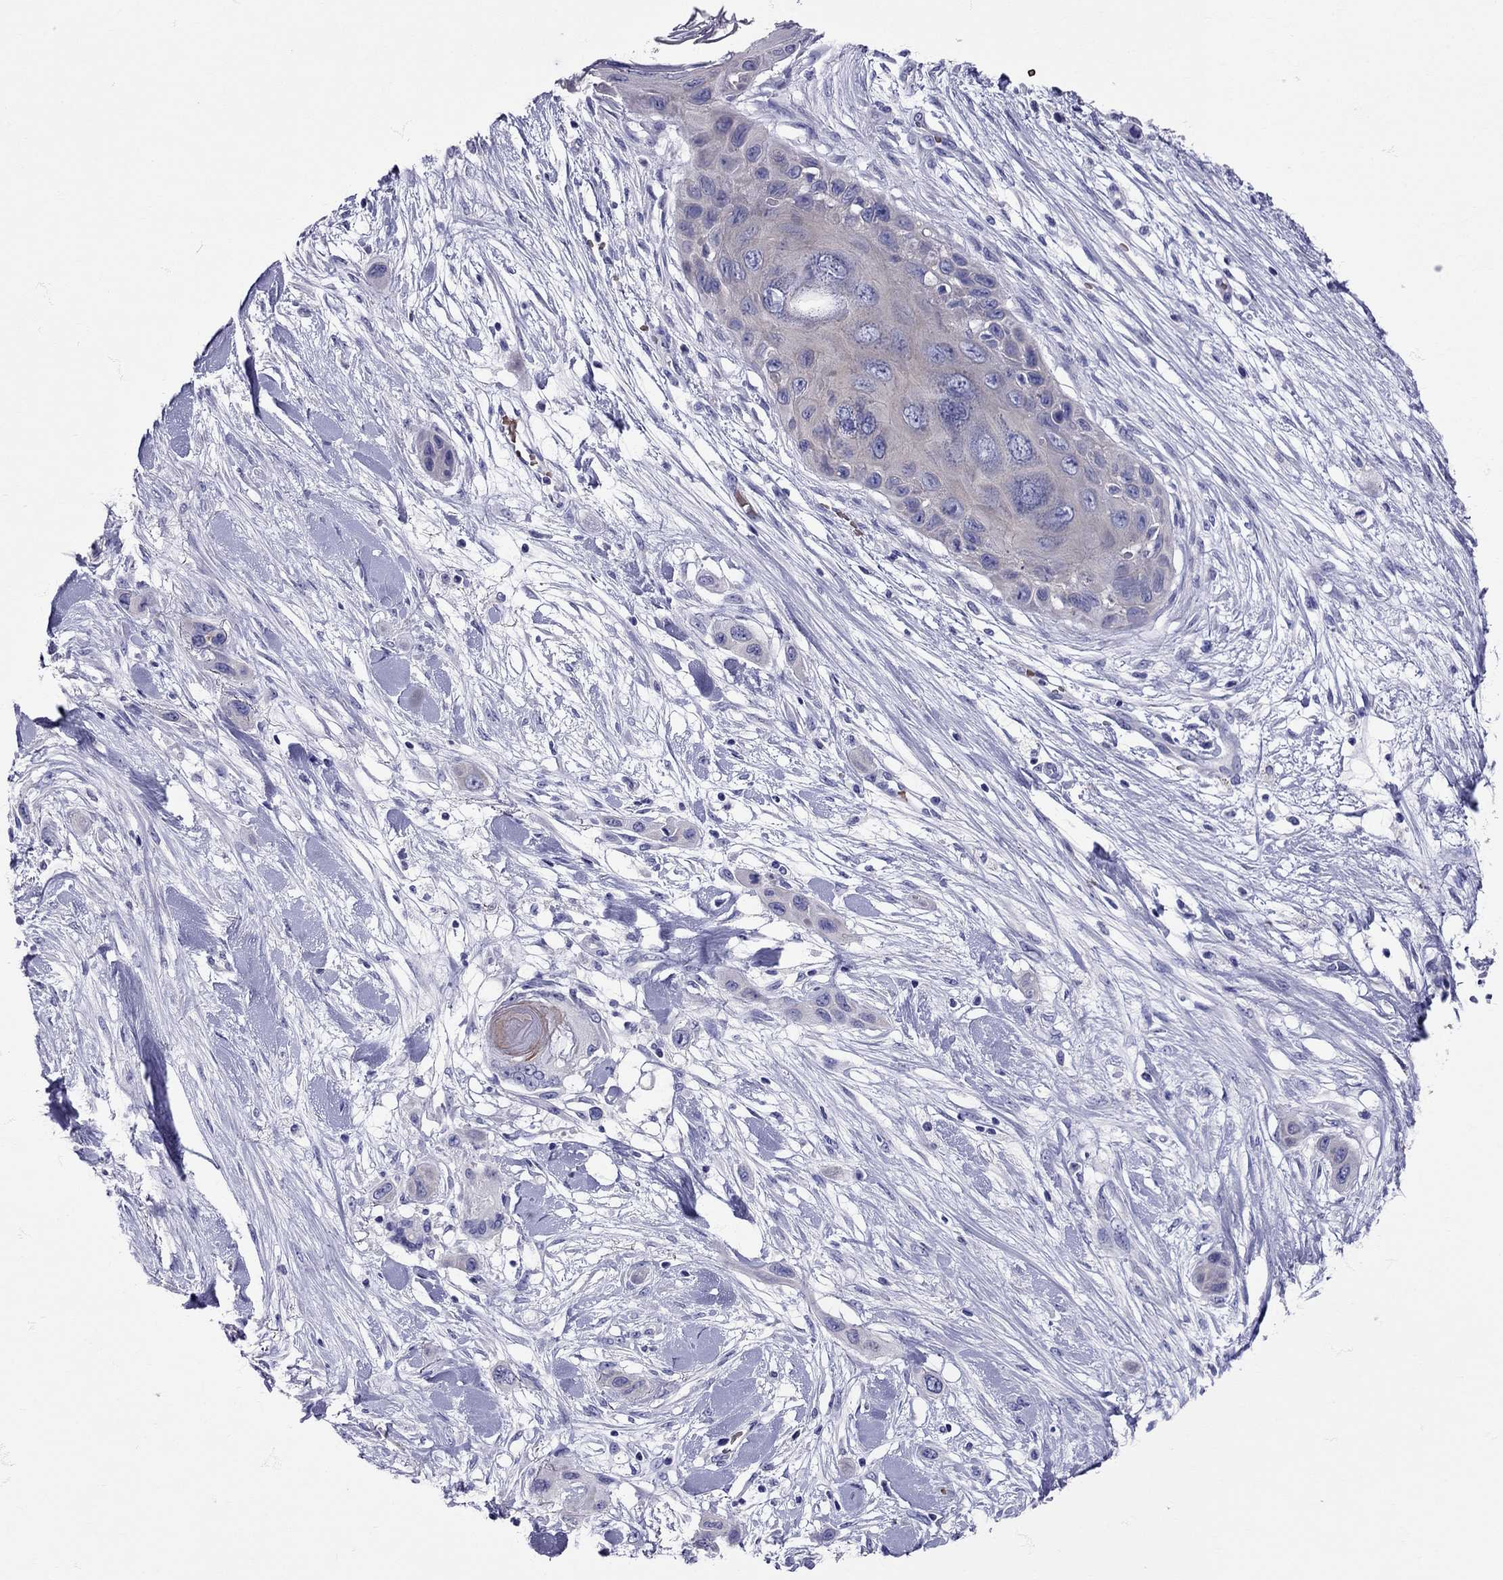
{"staining": {"intensity": "negative", "quantity": "none", "location": "none"}, "tissue": "skin cancer", "cell_type": "Tumor cells", "image_type": "cancer", "snomed": [{"axis": "morphology", "description": "Squamous cell carcinoma, NOS"}, {"axis": "topography", "description": "Skin"}], "caption": "An image of human skin squamous cell carcinoma is negative for staining in tumor cells.", "gene": "TBR1", "patient": {"sex": "male", "age": 79}}